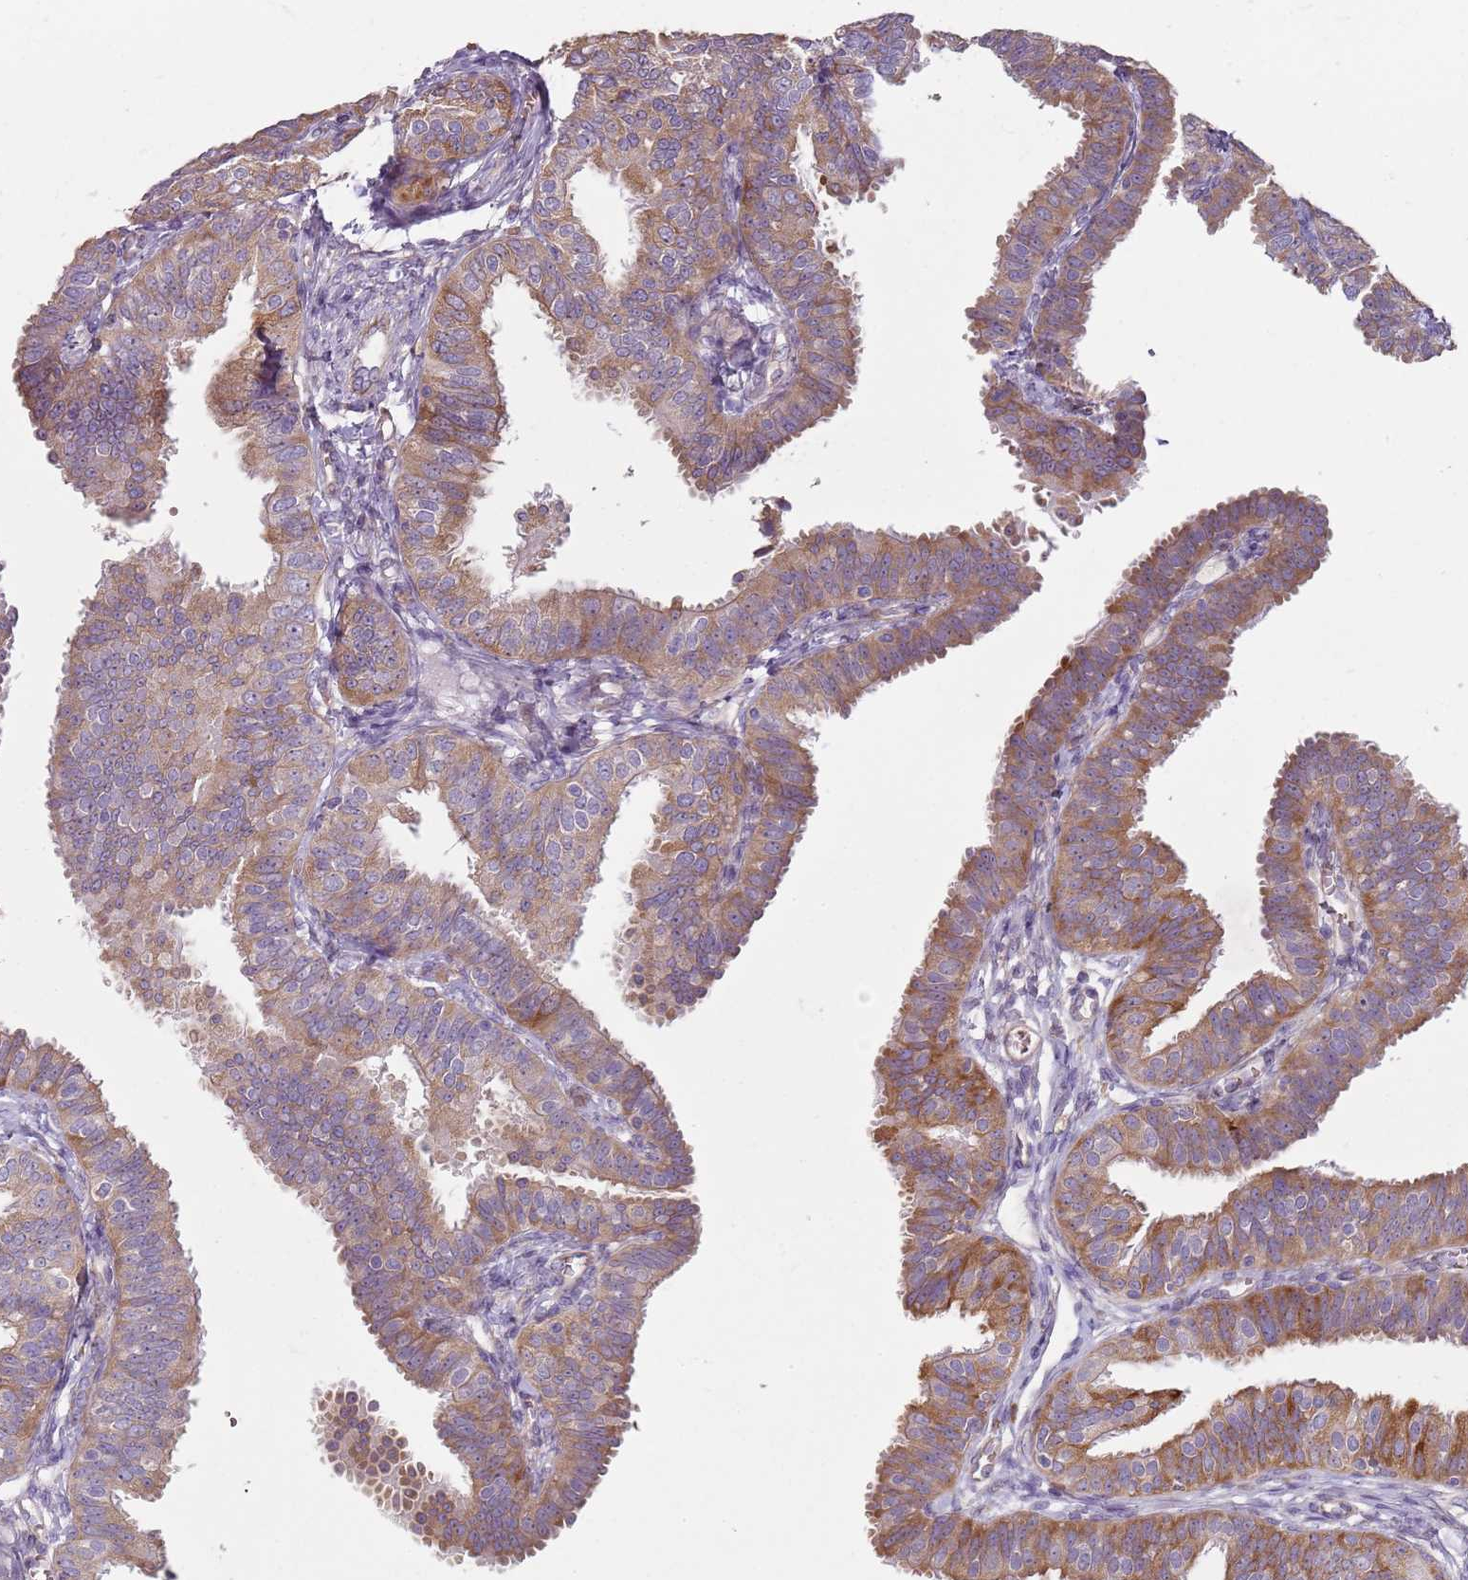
{"staining": {"intensity": "moderate", "quantity": "25%-75%", "location": "cytoplasmic/membranous"}, "tissue": "fallopian tube", "cell_type": "Glandular cells", "image_type": "normal", "snomed": [{"axis": "morphology", "description": "Normal tissue, NOS"}, {"axis": "topography", "description": "Fallopian tube"}], "caption": "High-magnification brightfield microscopy of normal fallopian tube stained with DAB (3,3'-diaminobenzidine) (brown) and counterstained with hematoxylin (blue). glandular cells exhibit moderate cytoplasmic/membranous staining is seen in about25%-75% of cells.", "gene": "SPATA2", "patient": {"sex": "female", "age": 35}}